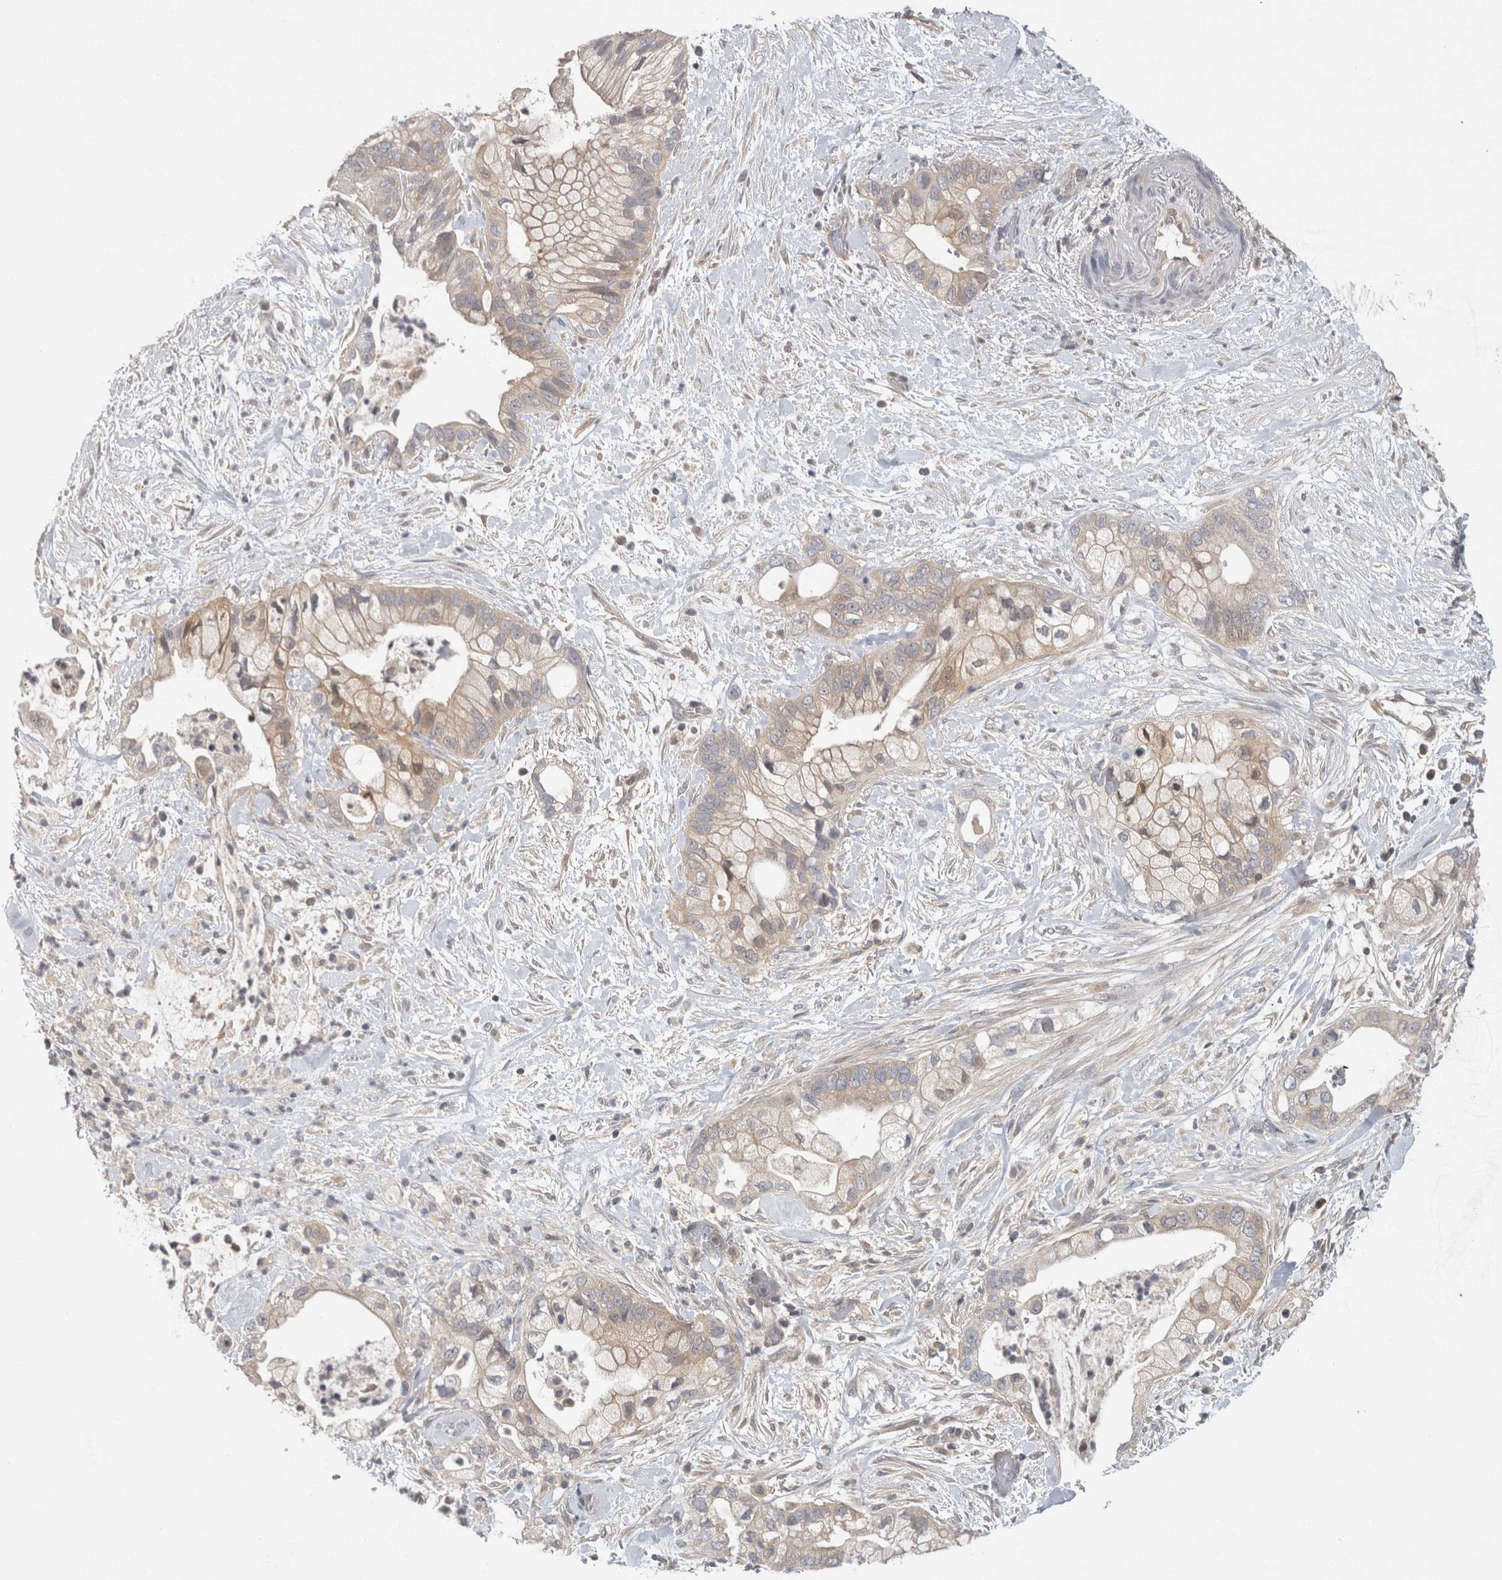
{"staining": {"intensity": "moderate", "quantity": ">75%", "location": "cytoplasmic/membranous"}, "tissue": "pancreatic cancer", "cell_type": "Tumor cells", "image_type": "cancer", "snomed": [{"axis": "morphology", "description": "Adenocarcinoma, NOS"}, {"axis": "topography", "description": "Pancreas"}], "caption": "Pancreatic adenocarcinoma tissue exhibits moderate cytoplasmic/membranous expression in approximately >75% of tumor cells", "gene": "ACAT2", "patient": {"sex": "male", "age": 53}}